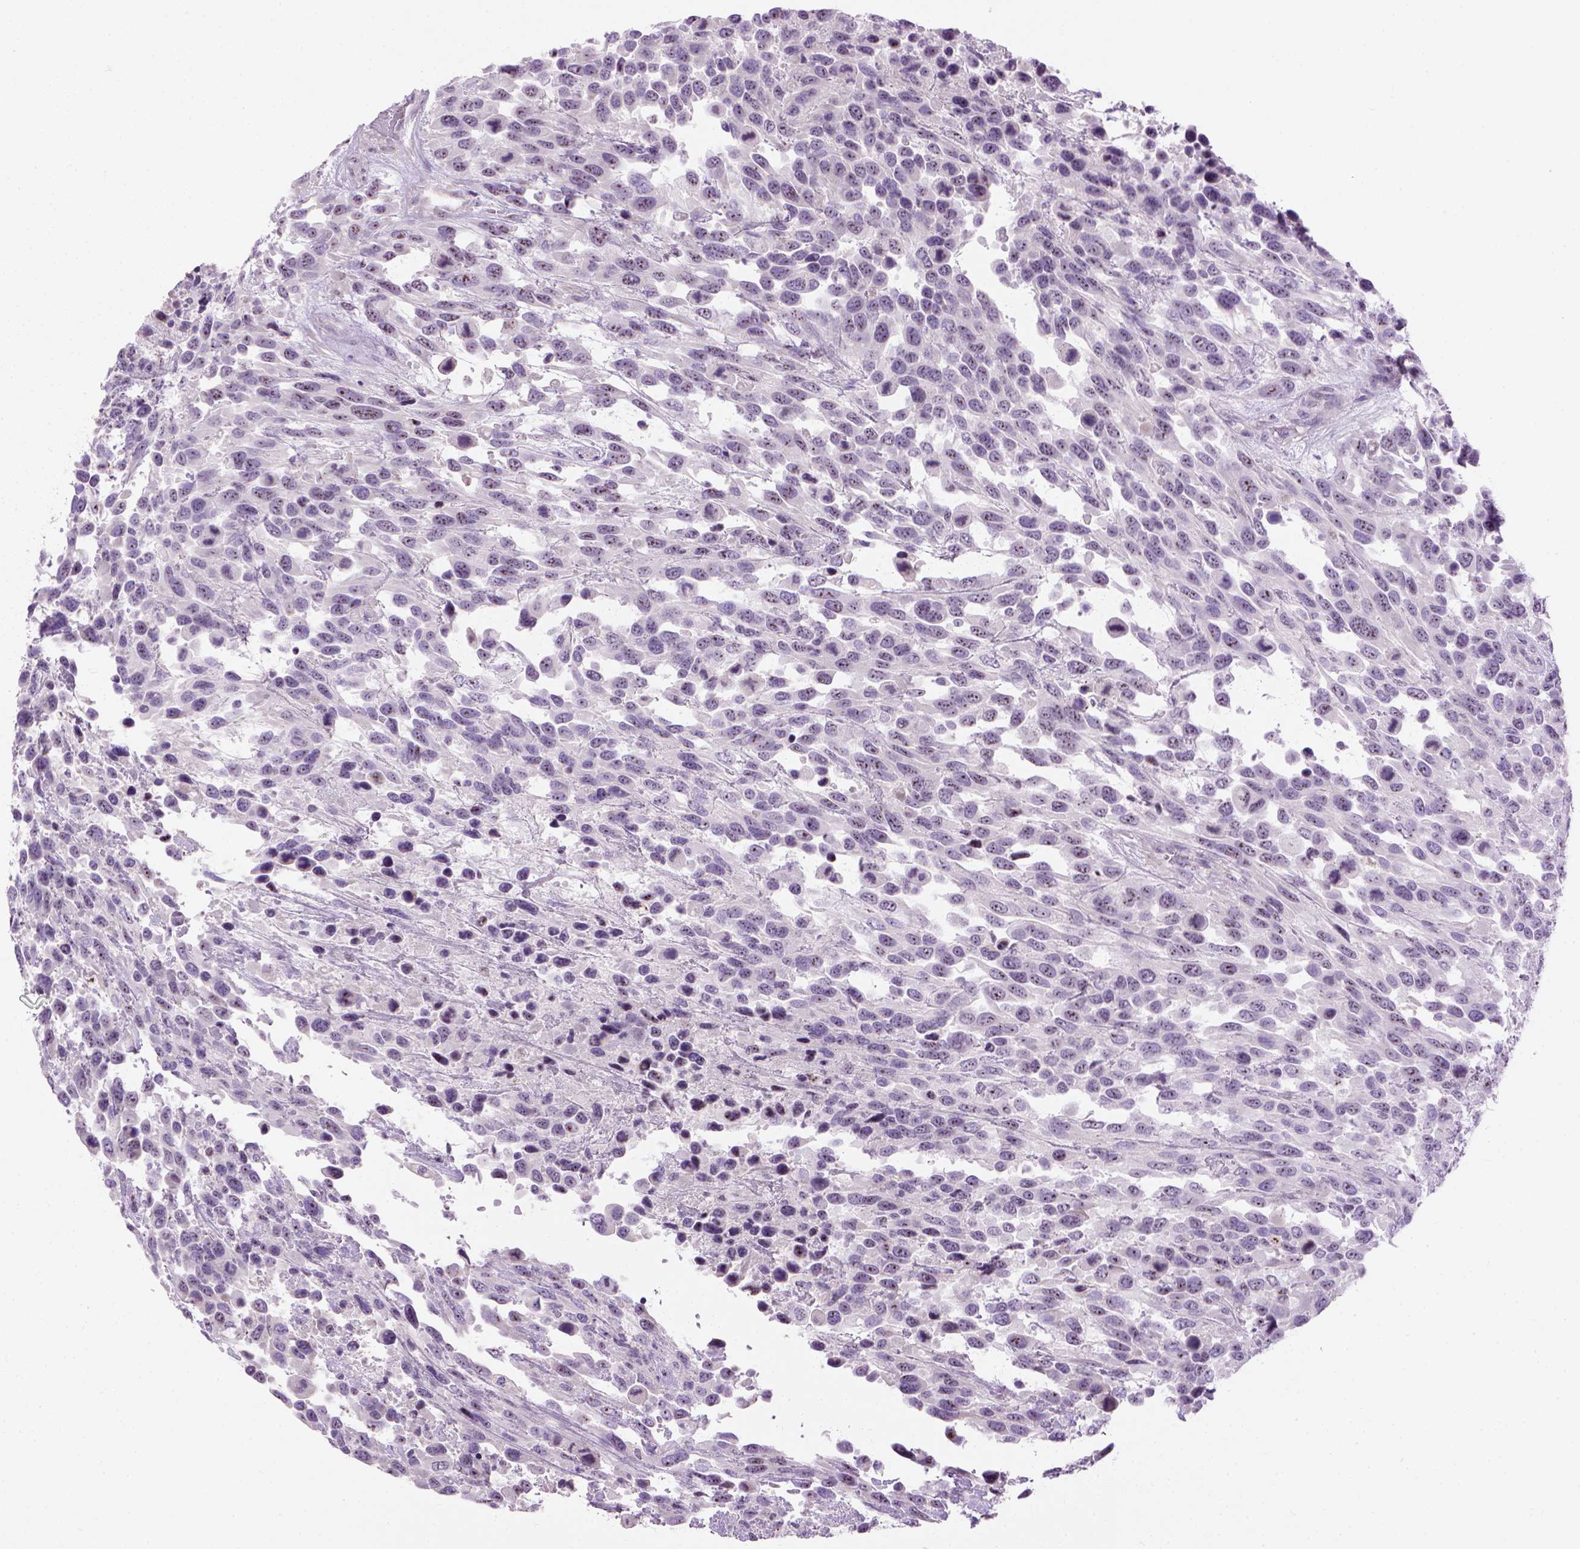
{"staining": {"intensity": "weak", "quantity": "25%-75%", "location": "nuclear"}, "tissue": "urothelial cancer", "cell_type": "Tumor cells", "image_type": "cancer", "snomed": [{"axis": "morphology", "description": "Urothelial carcinoma, High grade"}, {"axis": "topography", "description": "Urinary bladder"}], "caption": "The photomicrograph shows staining of high-grade urothelial carcinoma, revealing weak nuclear protein staining (brown color) within tumor cells.", "gene": "UTP4", "patient": {"sex": "female", "age": 70}}